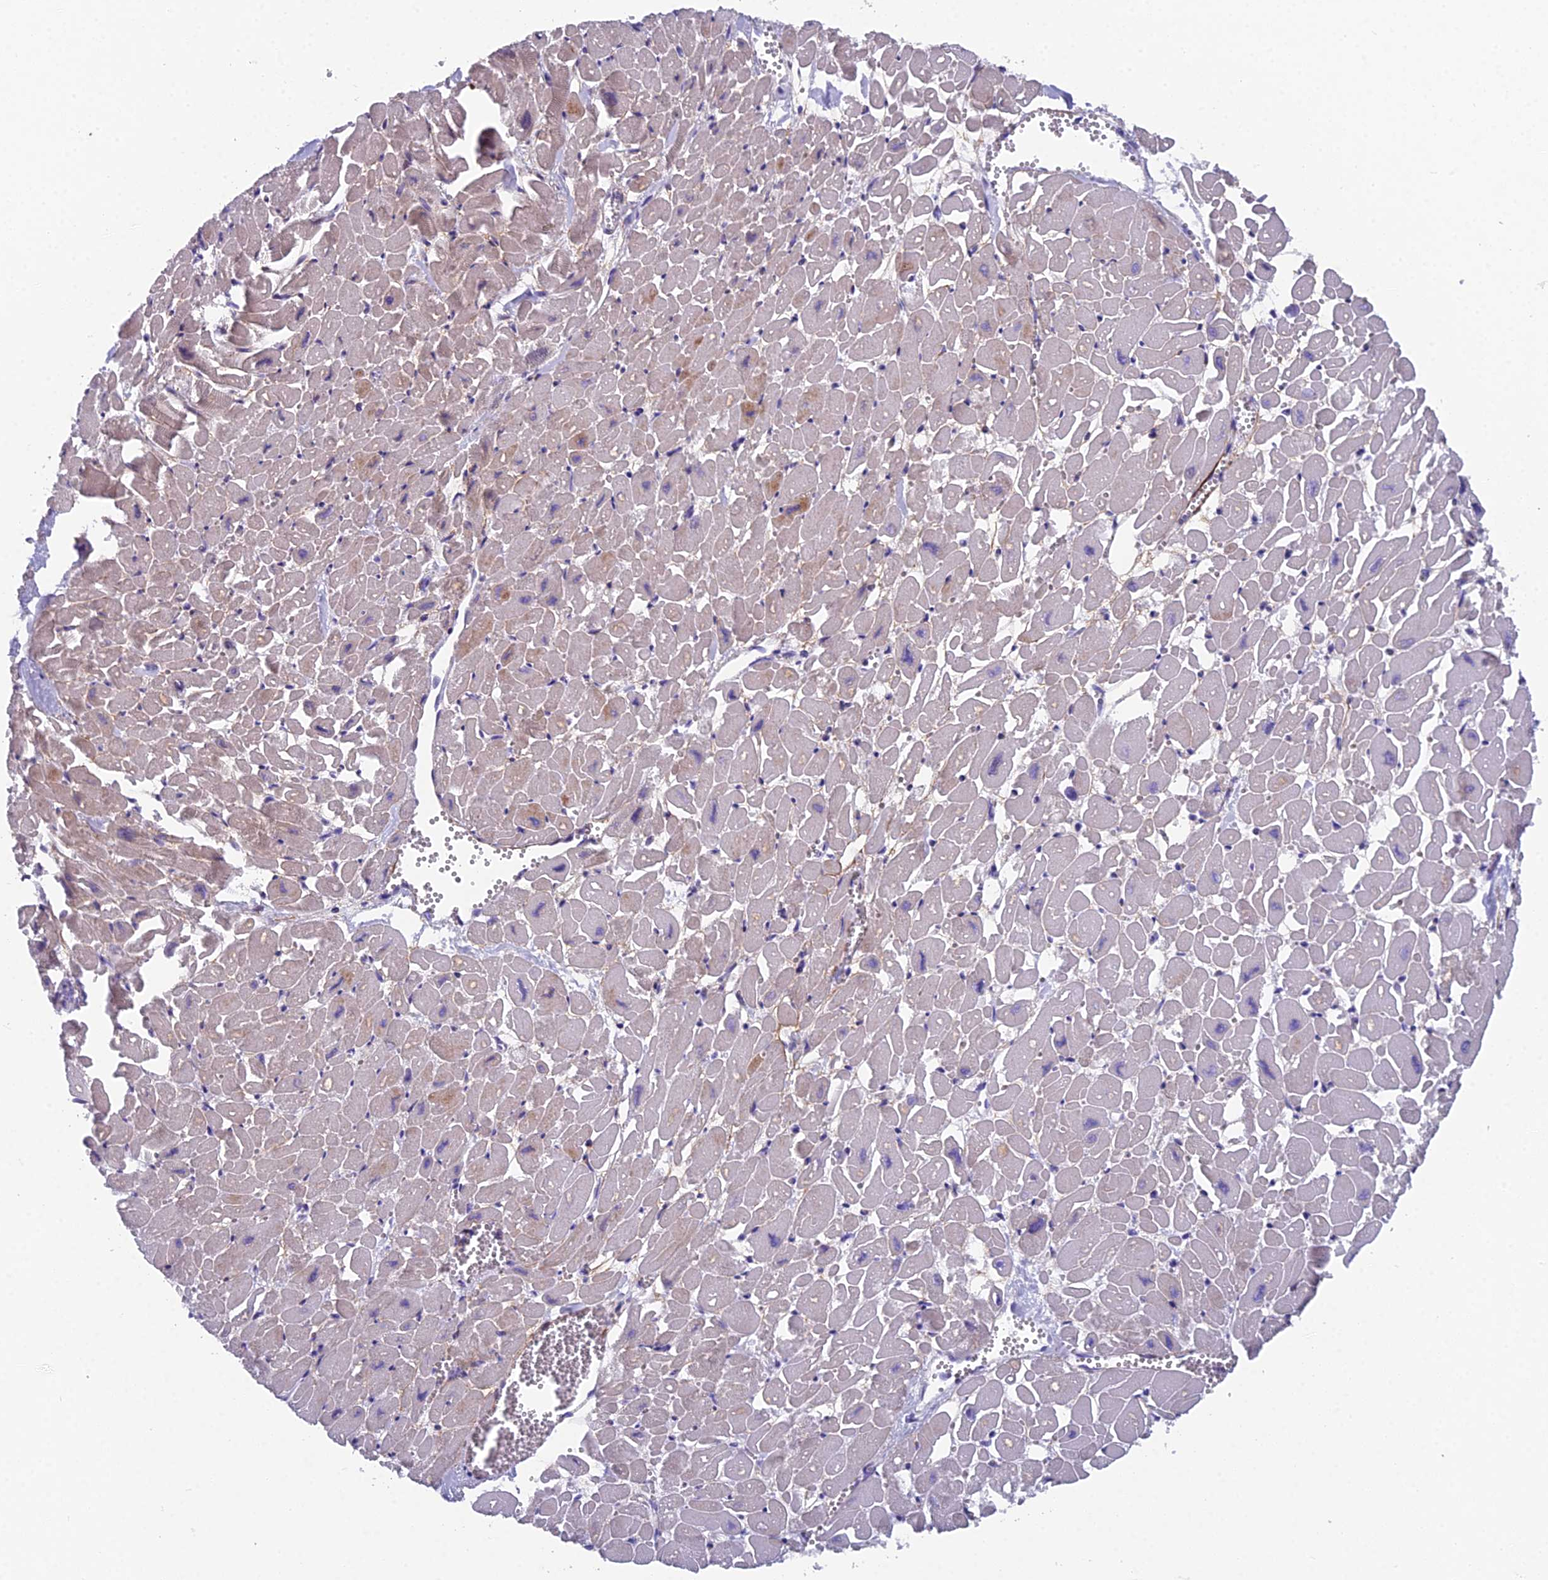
{"staining": {"intensity": "weak", "quantity": "25%-75%", "location": "cytoplasmic/membranous"}, "tissue": "heart muscle", "cell_type": "Cardiomyocytes", "image_type": "normal", "snomed": [{"axis": "morphology", "description": "Normal tissue, NOS"}, {"axis": "topography", "description": "Heart"}], "caption": "This is a micrograph of IHC staining of normal heart muscle, which shows weak staining in the cytoplasmic/membranous of cardiomyocytes.", "gene": "XKR9", "patient": {"sex": "male", "age": 54}}